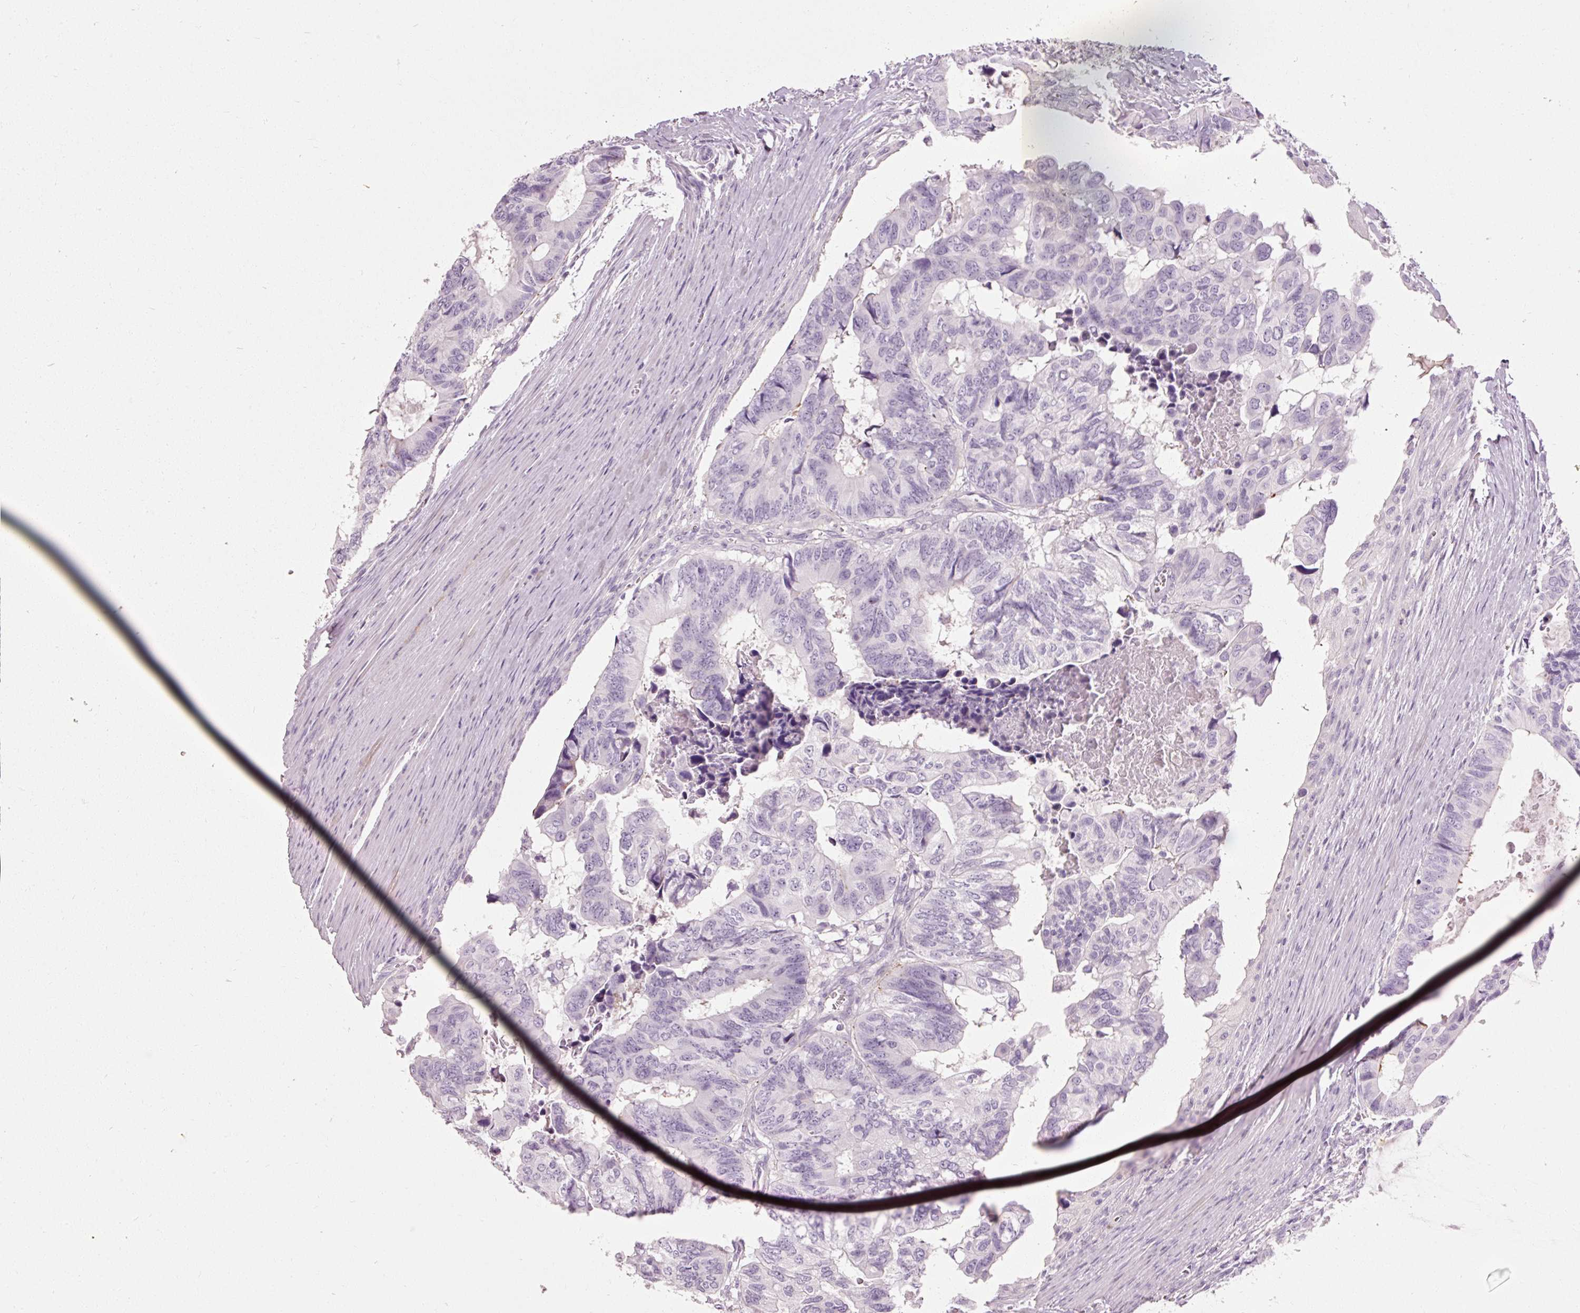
{"staining": {"intensity": "negative", "quantity": "none", "location": "none"}, "tissue": "colorectal cancer", "cell_type": "Tumor cells", "image_type": "cancer", "snomed": [{"axis": "morphology", "description": "Adenocarcinoma, NOS"}, {"axis": "topography", "description": "Colon"}], "caption": "This is an immunohistochemistry (IHC) micrograph of colorectal adenocarcinoma. There is no staining in tumor cells.", "gene": "MUC5AC", "patient": {"sex": "male", "age": 85}}